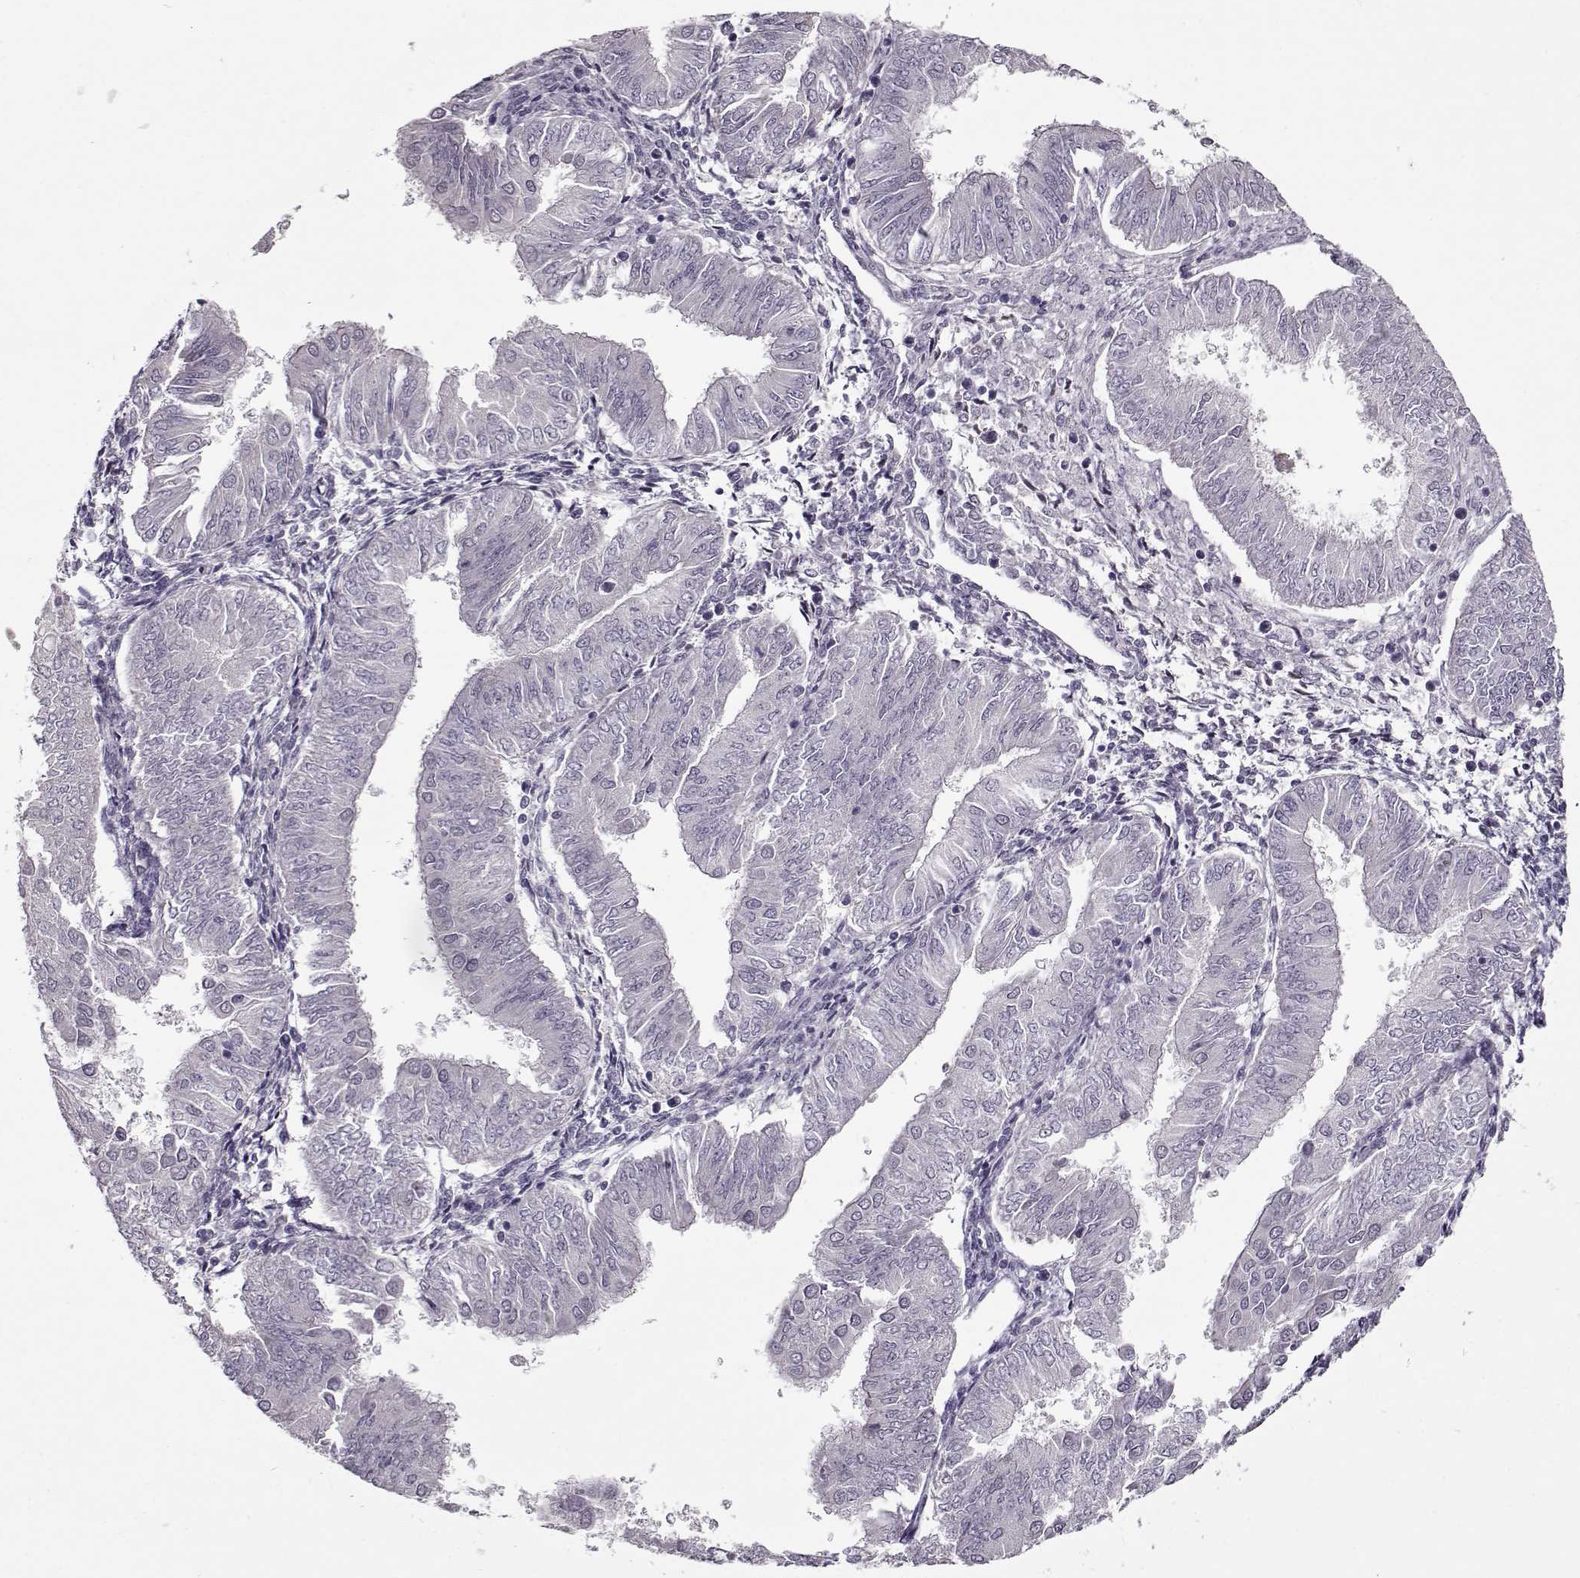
{"staining": {"intensity": "negative", "quantity": "none", "location": "none"}, "tissue": "endometrial cancer", "cell_type": "Tumor cells", "image_type": "cancer", "snomed": [{"axis": "morphology", "description": "Adenocarcinoma, NOS"}, {"axis": "topography", "description": "Endometrium"}], "caption": "Immunohistochemical staining of human endometrial cancer (adenocarcinoma) demonstrates no significant expression in tumor cells.", "gene": "PRMT8", "patient": {"sex": "female", "age": 53}}